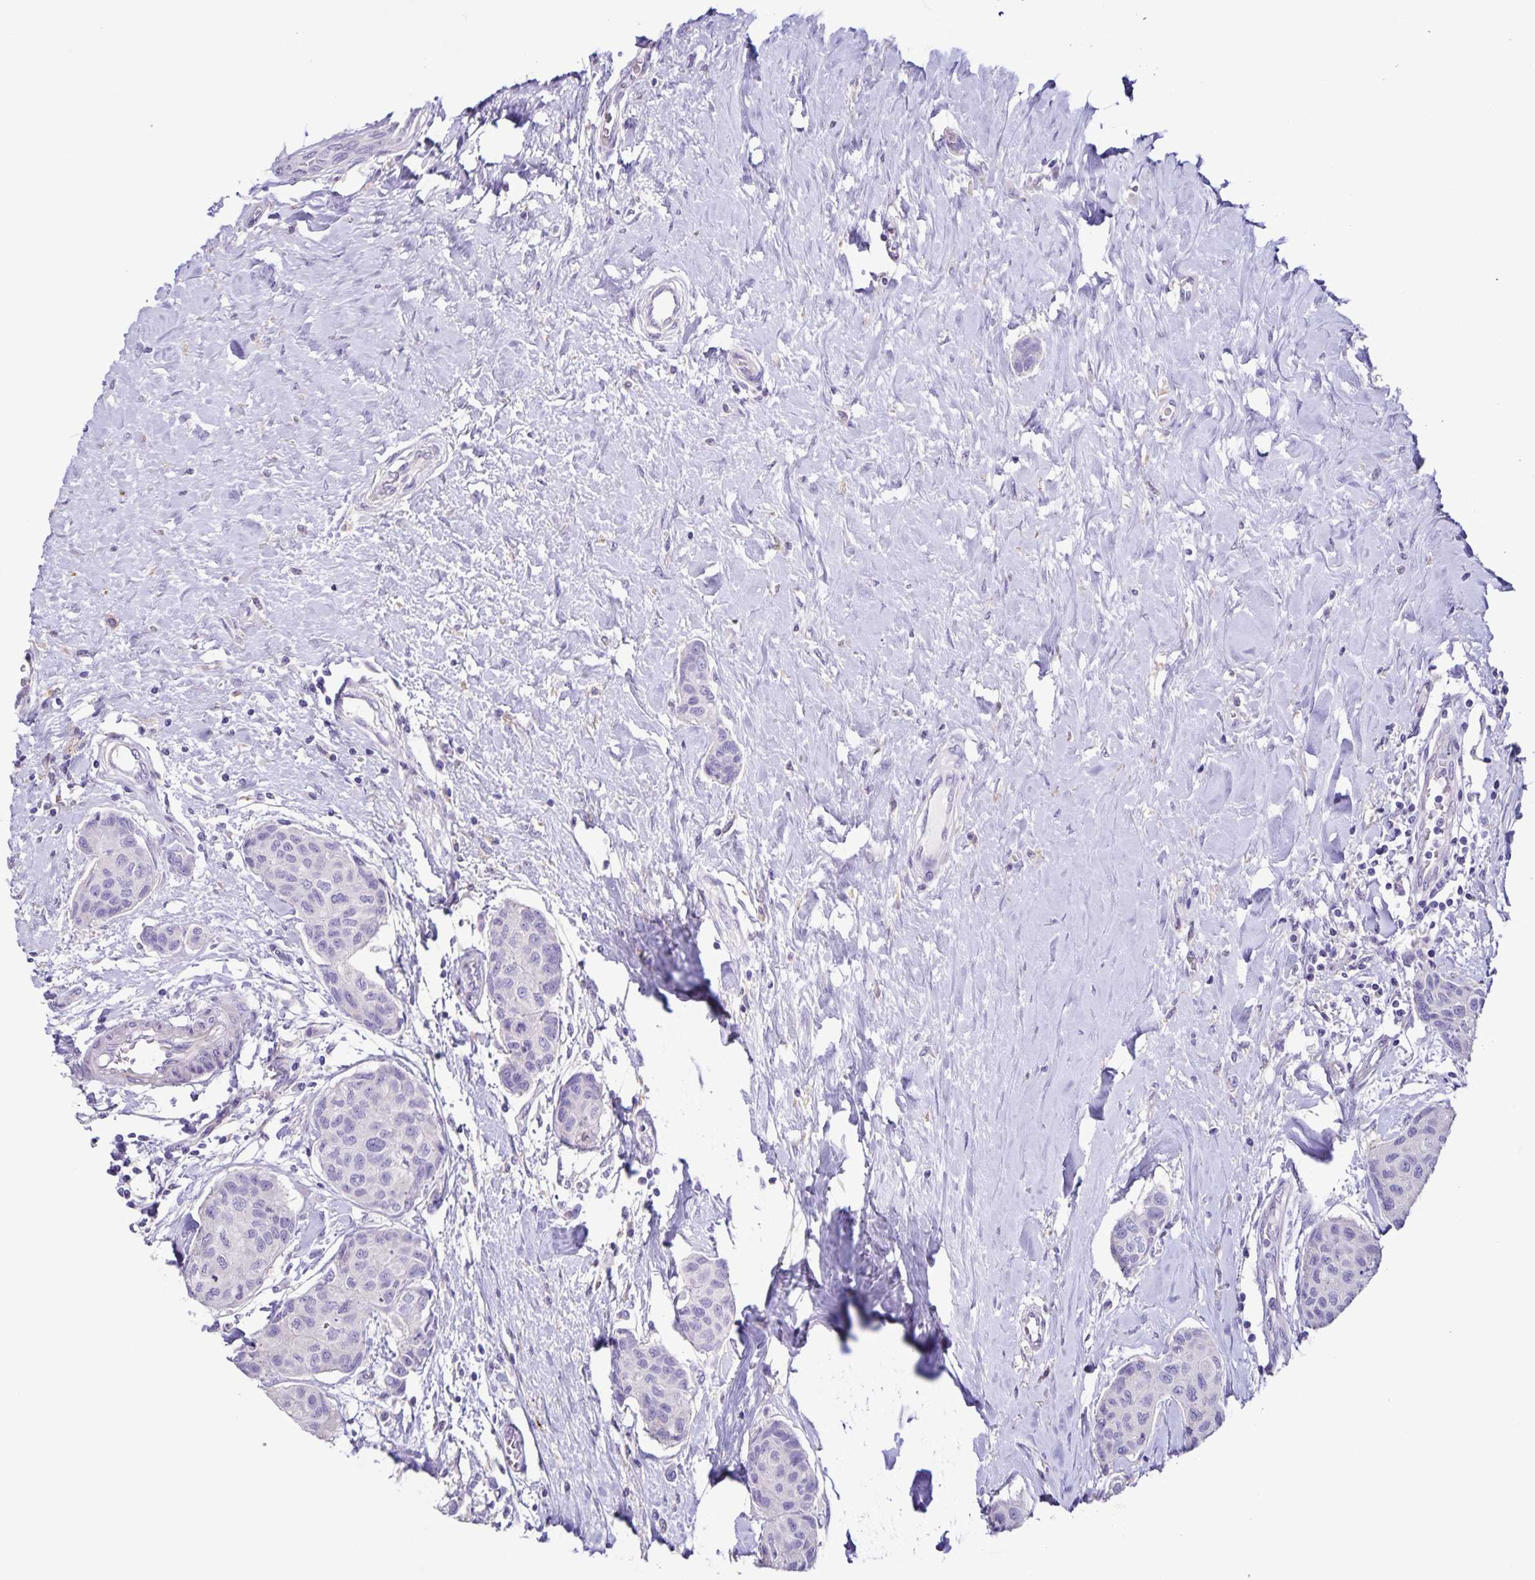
{"staining": {"intensity": "negative", "quantity": "none", "location": "none"}, "tissue": "breast cancer", "cell_type": "Tumor cells", "image_type": "cancer", "snomed": [{"axis": "morphology", "description": "Duct carcinoma"}, {"axis": "topography", "description": "Breast"}], "caption": "IHC image of human breast cancer stained for a protein (brown), which shows no expression in tumor cells.", "gene": "BOLL", "patient": {"sex": "female", "age": 80}}